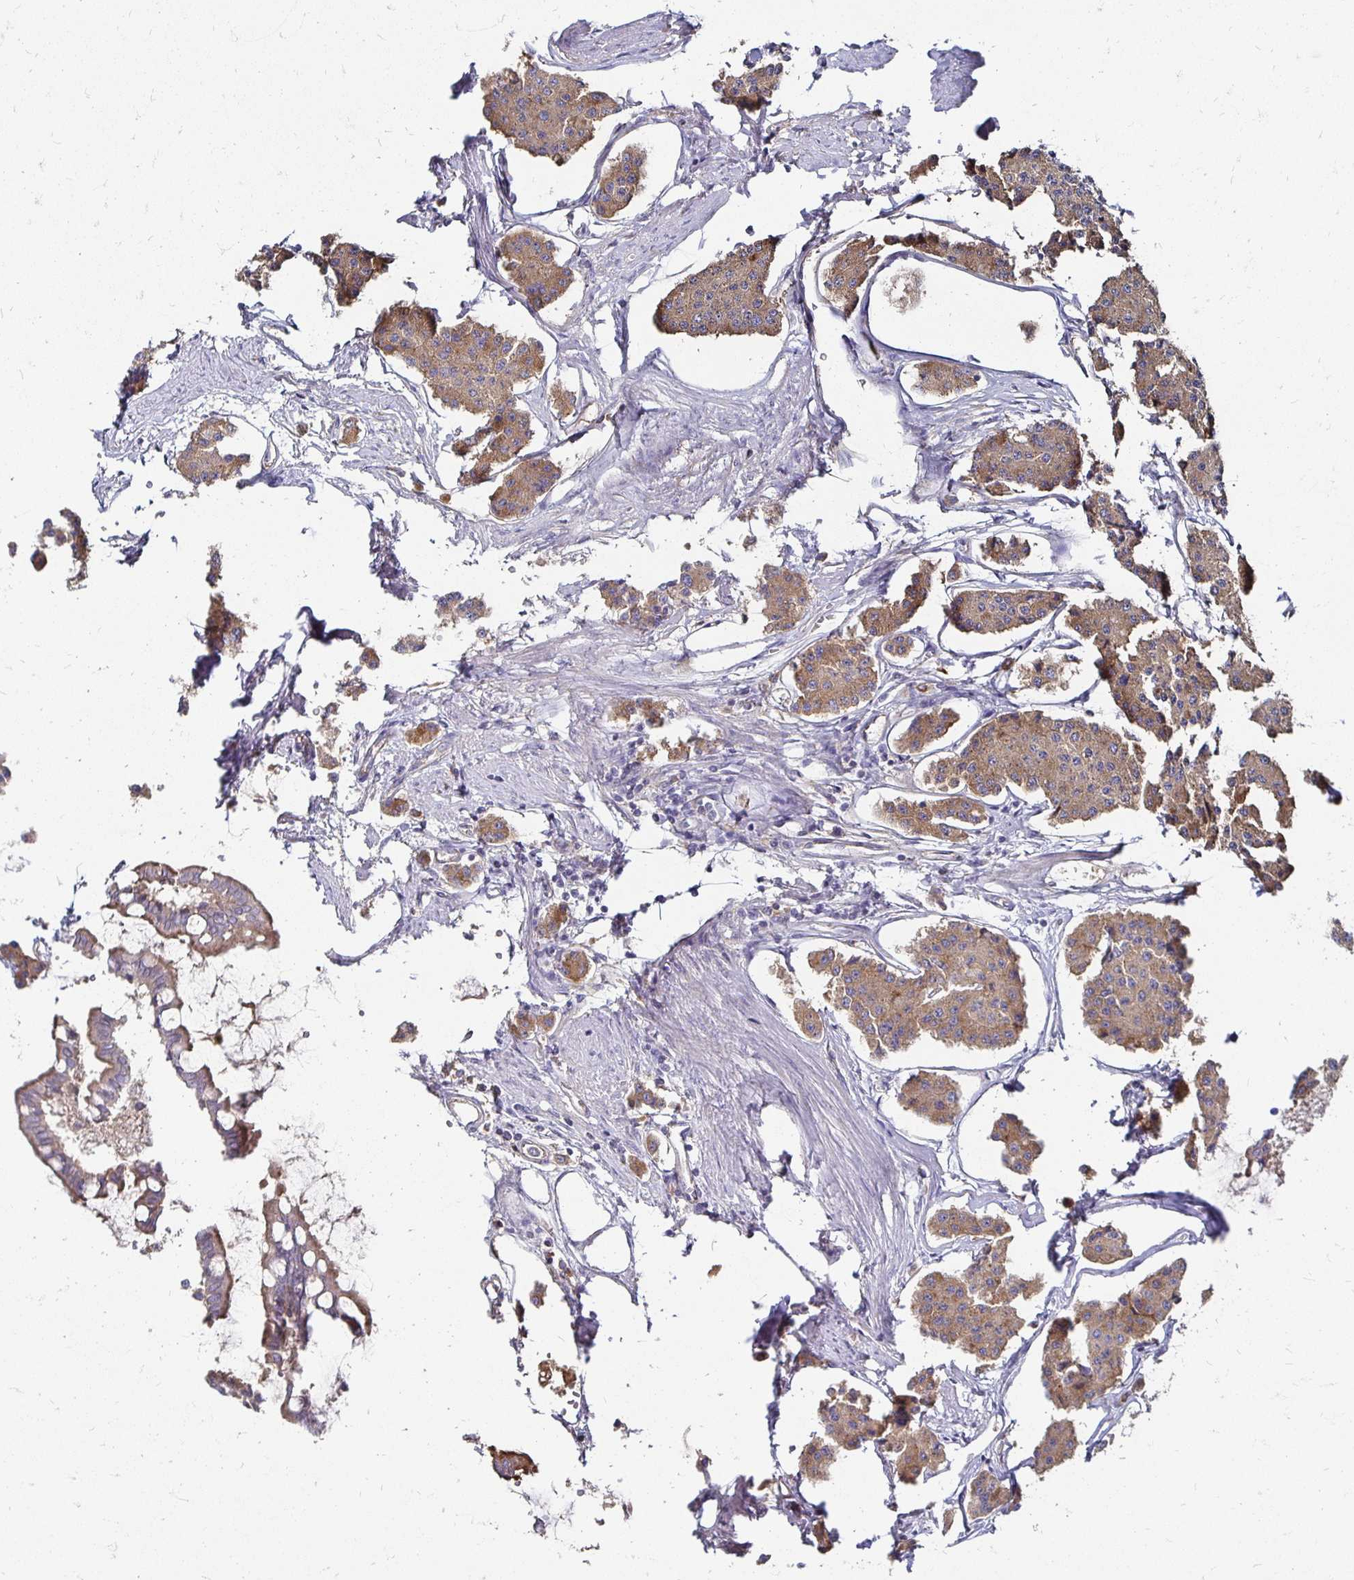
{"staining": {"intensity": "moderate", "quantity": ">75%", "location": "cytoplasmic/membranous"}, "tissue": "carcinoid", "cell_type": "Tumor cells", "image_type": "cancer", "snomed": [{"axis": "morphology", "description": "Carcinoid, malignant, NOS"}, {"axis": "topography", "description": "Small intestine"}], "caption": "Human malignant carcinoid stained with a protein marker demonstrates moderate staining in tumor cells.", "gene": "NCSTN", "patient": {"sex": "female", "age": 65}}